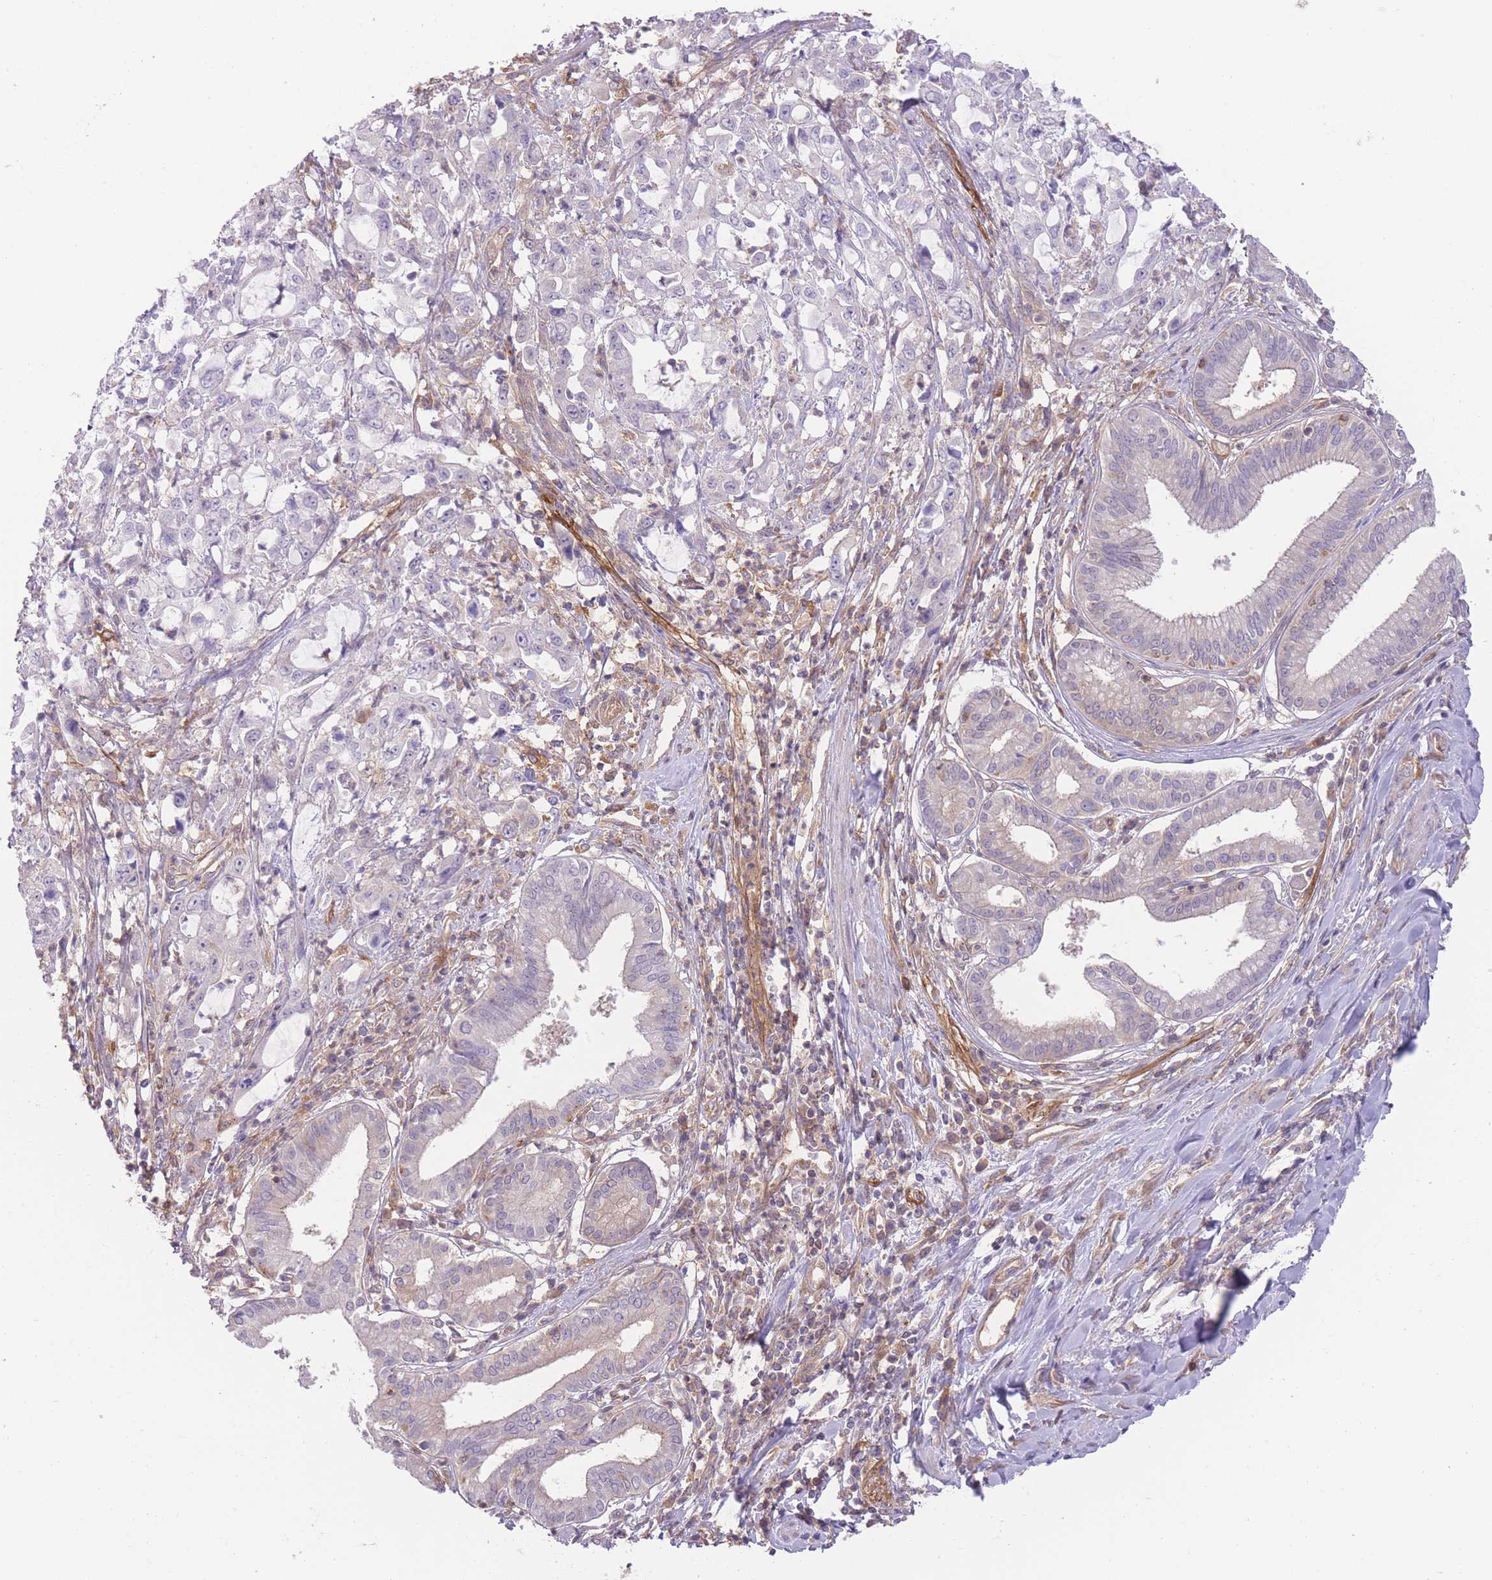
{"staining": {"intensity": "negative", "quantity": "none", "location": "none"}, "tissue": "pancreatic cancer", "cell_type": "Tumor cells", "image_type": "cancer", "snomed": [{"axis": "morphology", "description": "Adenocarcinoma, NOS"}, {"axis": "topography", "description": "Pancreas"}], "caption": "The histopathology image exhibits no staining of tumor cells in adenocarcinoma (pancreatic).", "gene": "PRKAR1A", "patient": {"sex": "female", "age": 61}}